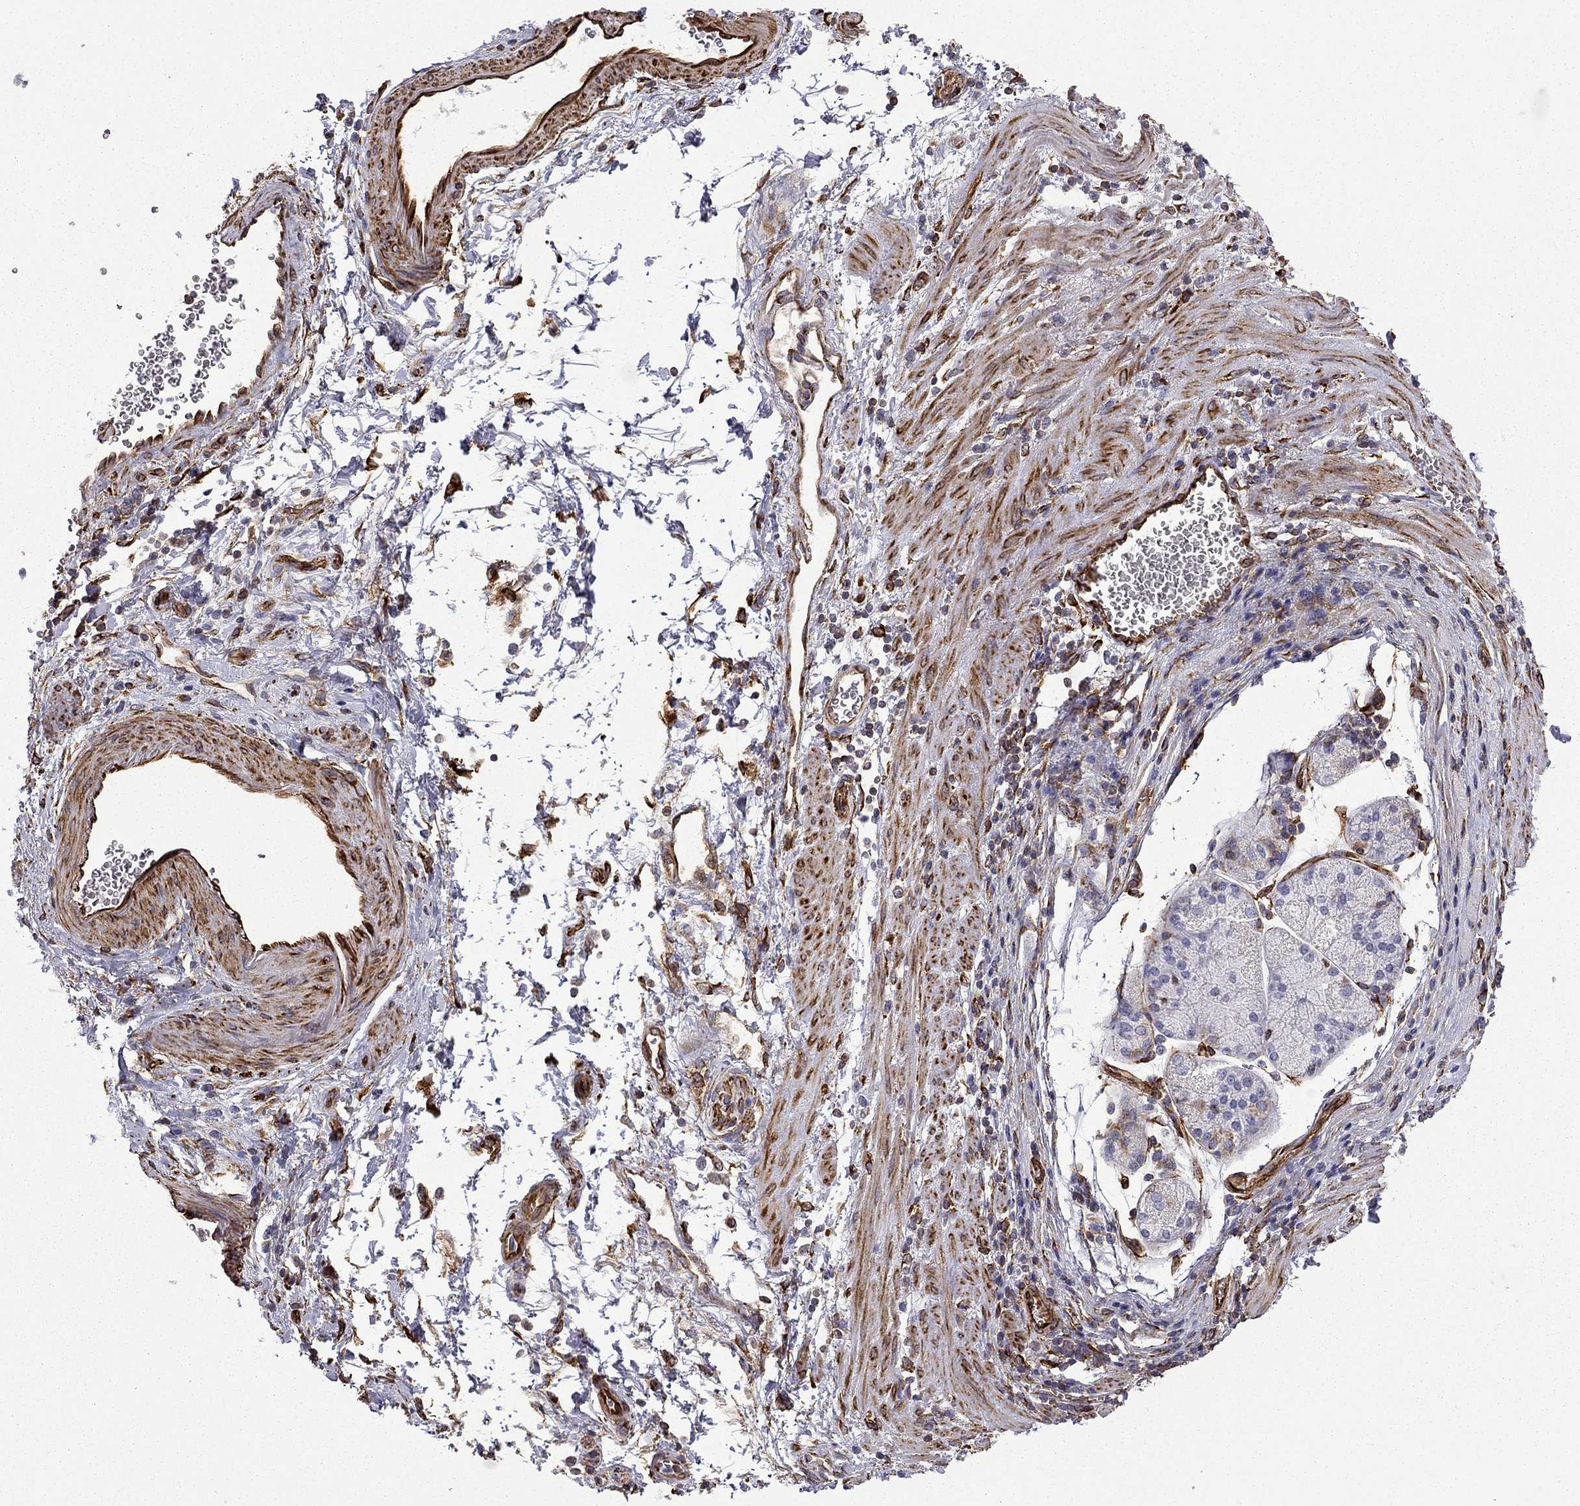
{"staining": {"intensity": "moderate", "quantity": ">75%", "location": "cytoplasmic/membranous"}, "tissue": "stomach cancer", "cell_type": "Tumor cells", "image_type": "cancer", "snomed": [{"axis": "morphology", "description": "Adenocarcinoma, NOS"}, {"axis": "topography", "description": "Stomach"}], "caption": "IHC of human stomach cancer displays medium levels of moderate cytoplasmic/membranous positivity in approximately >75% of tumor cells.", "gene": "MAP4", "patient": {"sex": "female", "age": 57}}